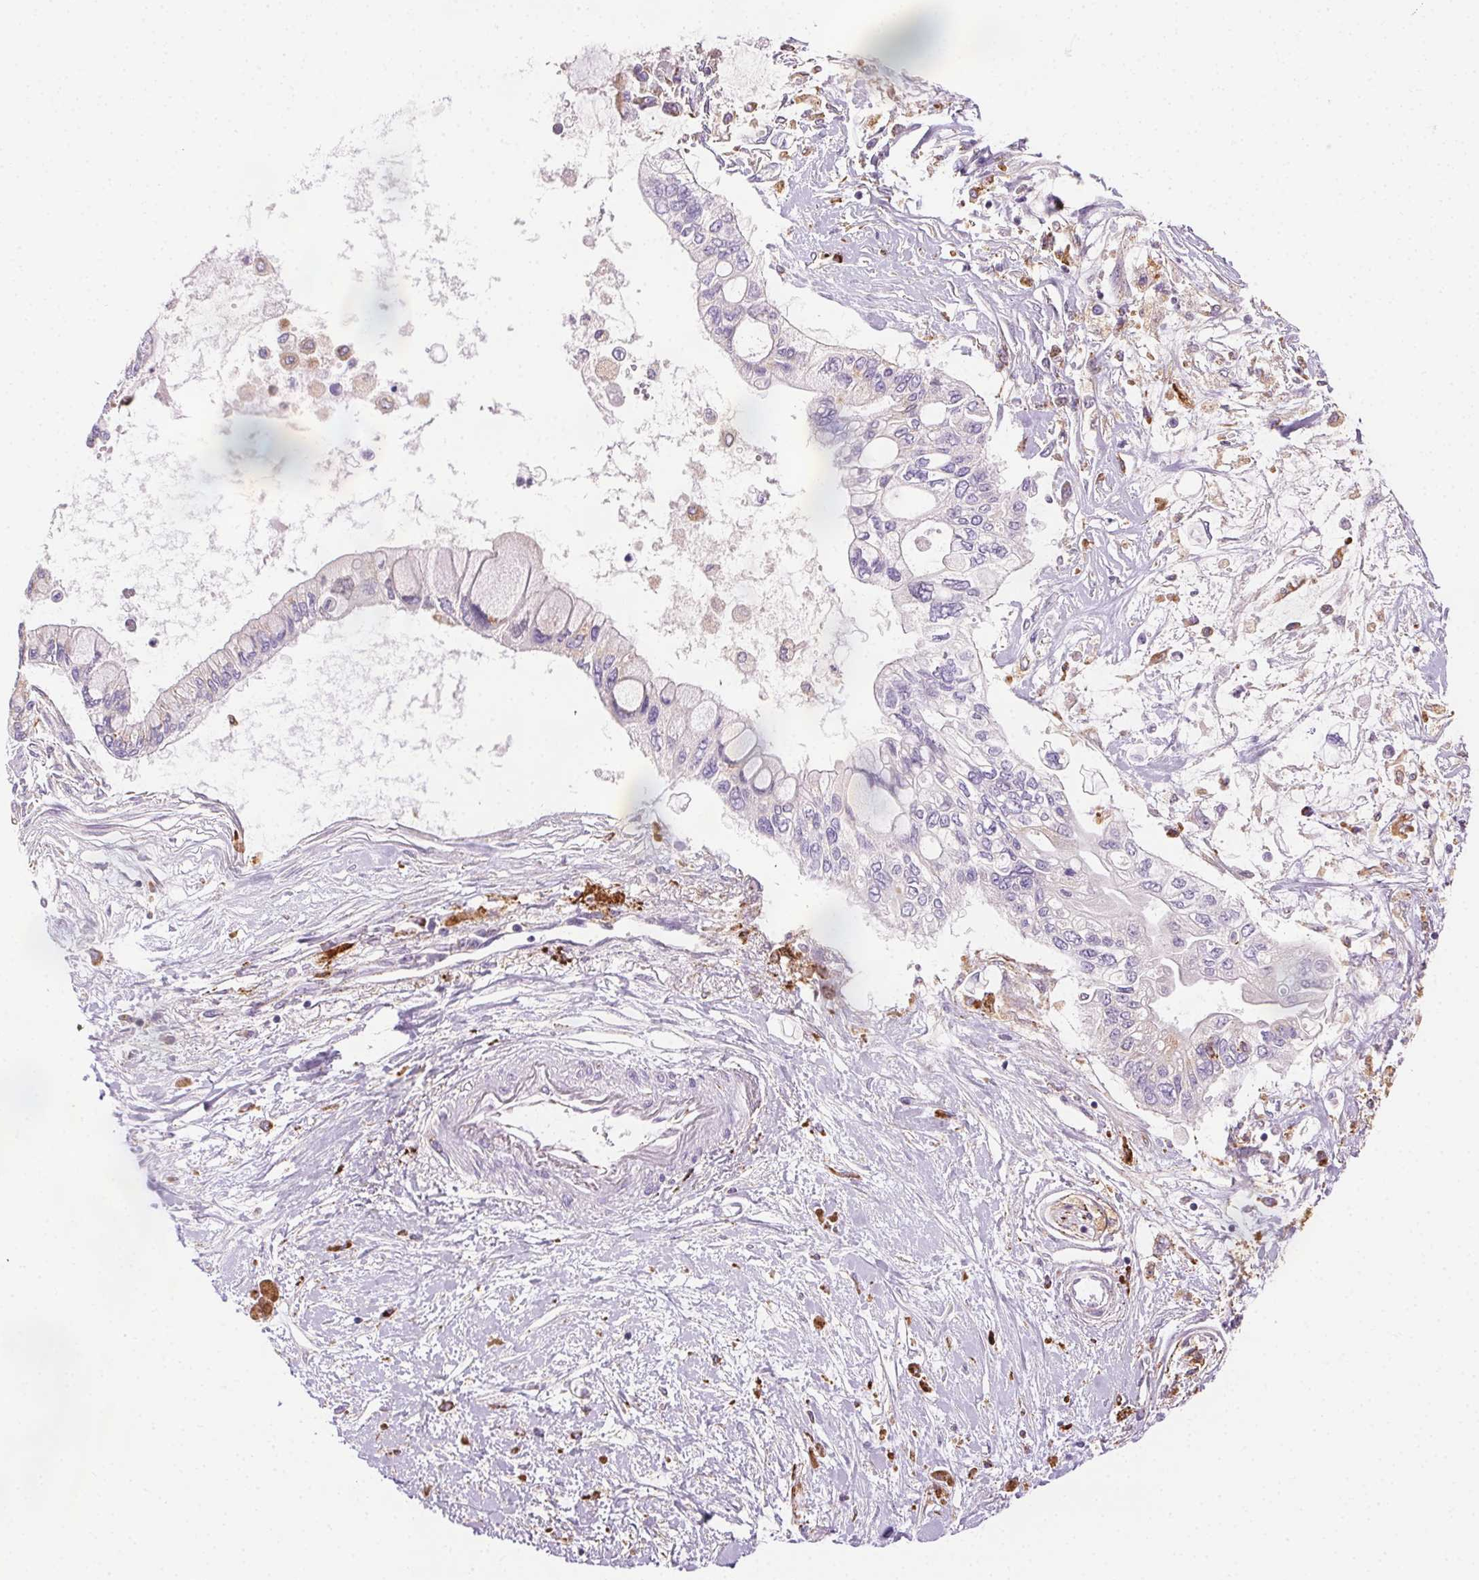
{"staining": {"intensity": "weak", "quantity": "<25%", "location": "cytoplasmic/membranous"}, "tissue": "pancreatic cancer", "cell_type": "Tumor cells", "image_type": "cancer", "snomed": [{"axis": "morphology", "description": "Adenocarcinoma, NOS"}, {"axis": "topography", "description": "Pancreas"}], "caption": "This histopathology image is of adenocarcinoma (pancreatic) stained with immunohistochemistry to label a protein in brown with the nuclei are counter-stained blue. There is no positivity in tumor cells.", "gene": "SCPEP1", "patient": {"sex": "female", "age": 77}}